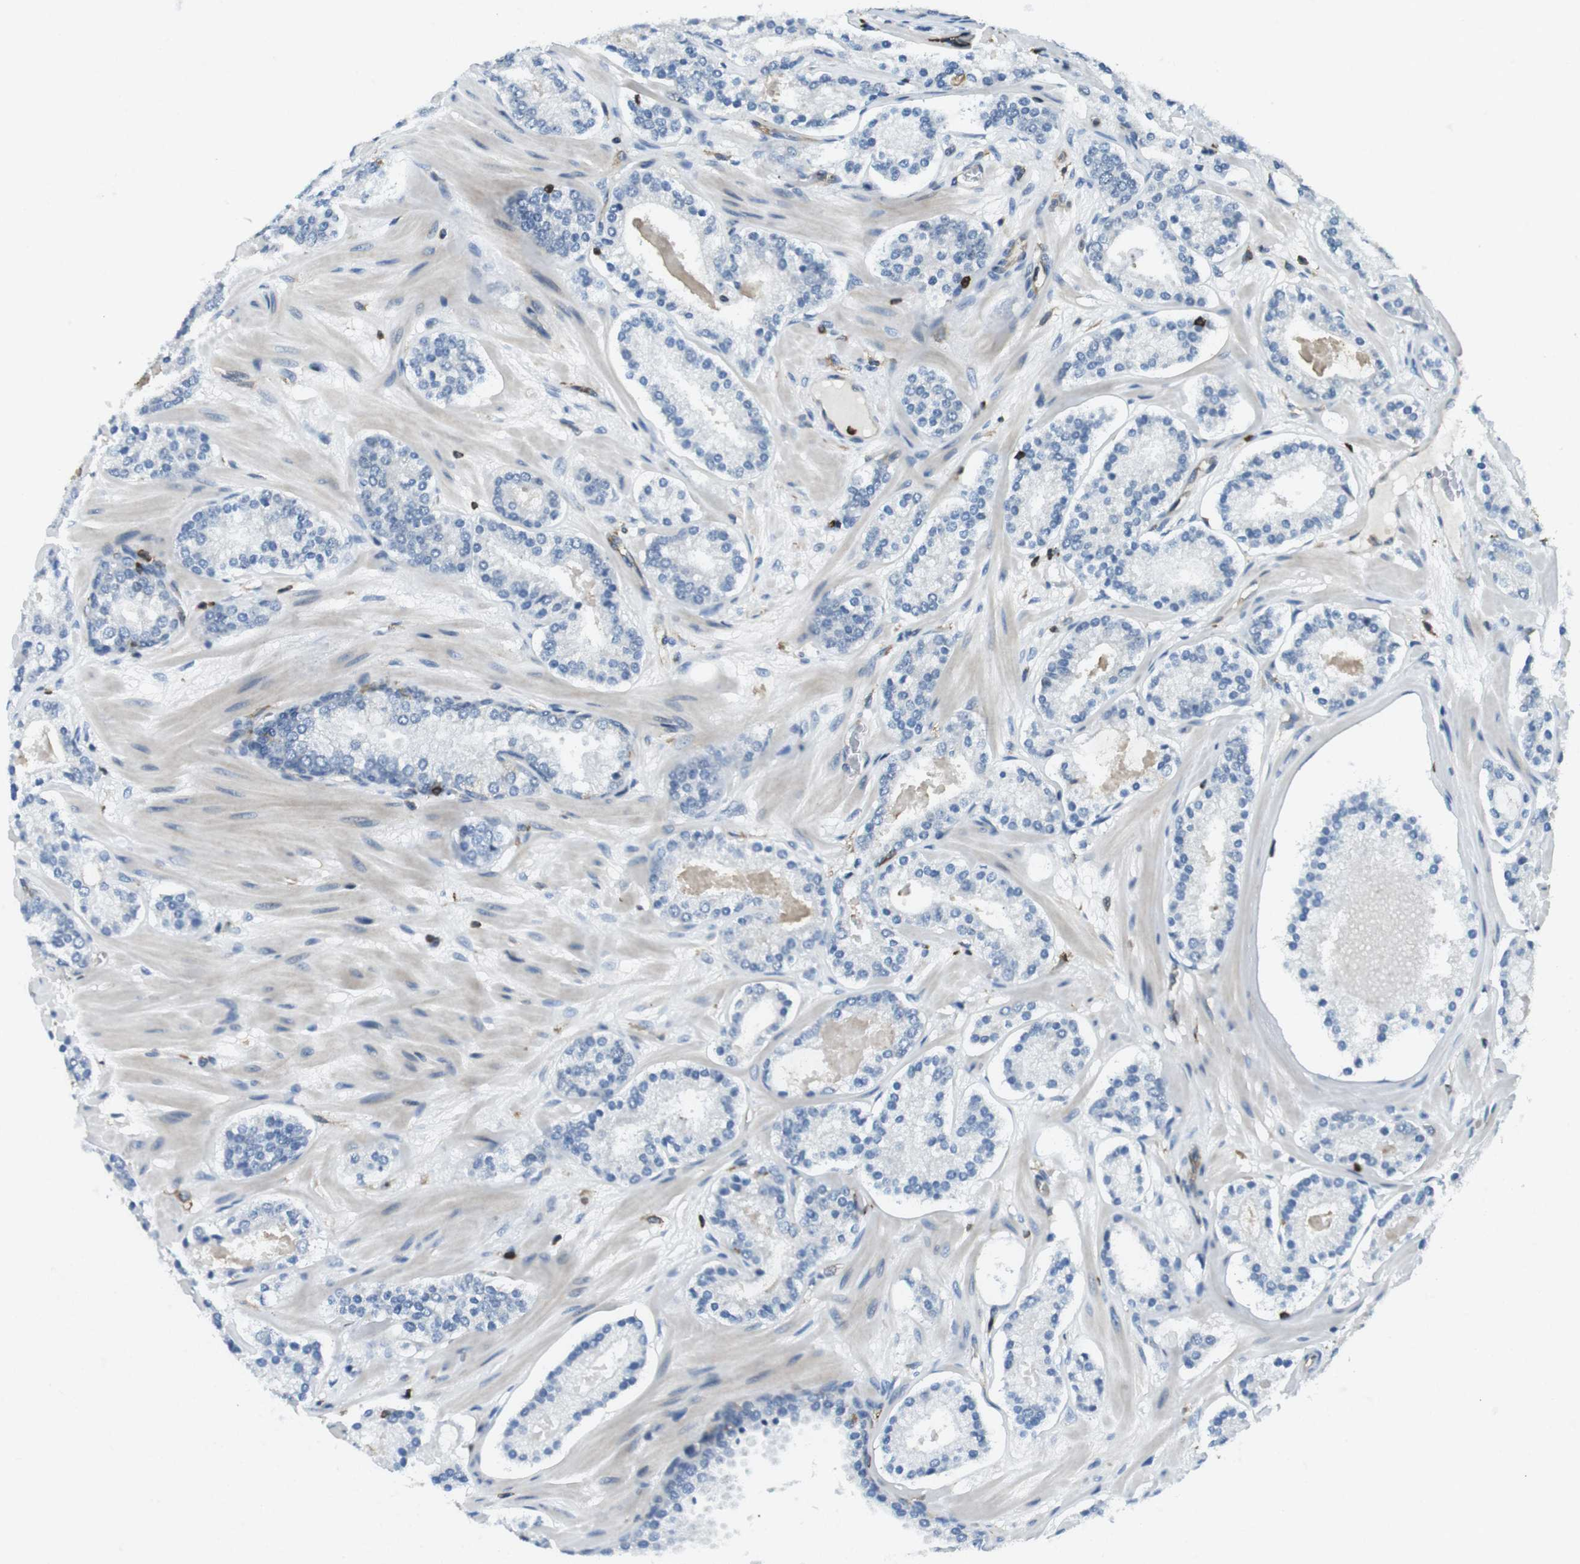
{"staining": {"intensity": "negative", "quantity": "none", "location": "none"}, "tissue": "prostate cancer", "cell_type": "Tumor cells", "image_type": "cancer", "snomed": [{"axis": "morphology", "description": "Adenocarcinoma, Low grade"}, {"axis": "topography", "description": "Prostate"}], "caption": "IHC of human prostate cancer shows no expression in tumor cells.", "gene": "STK10", "patient": {"sex": "male", "age": 63}}